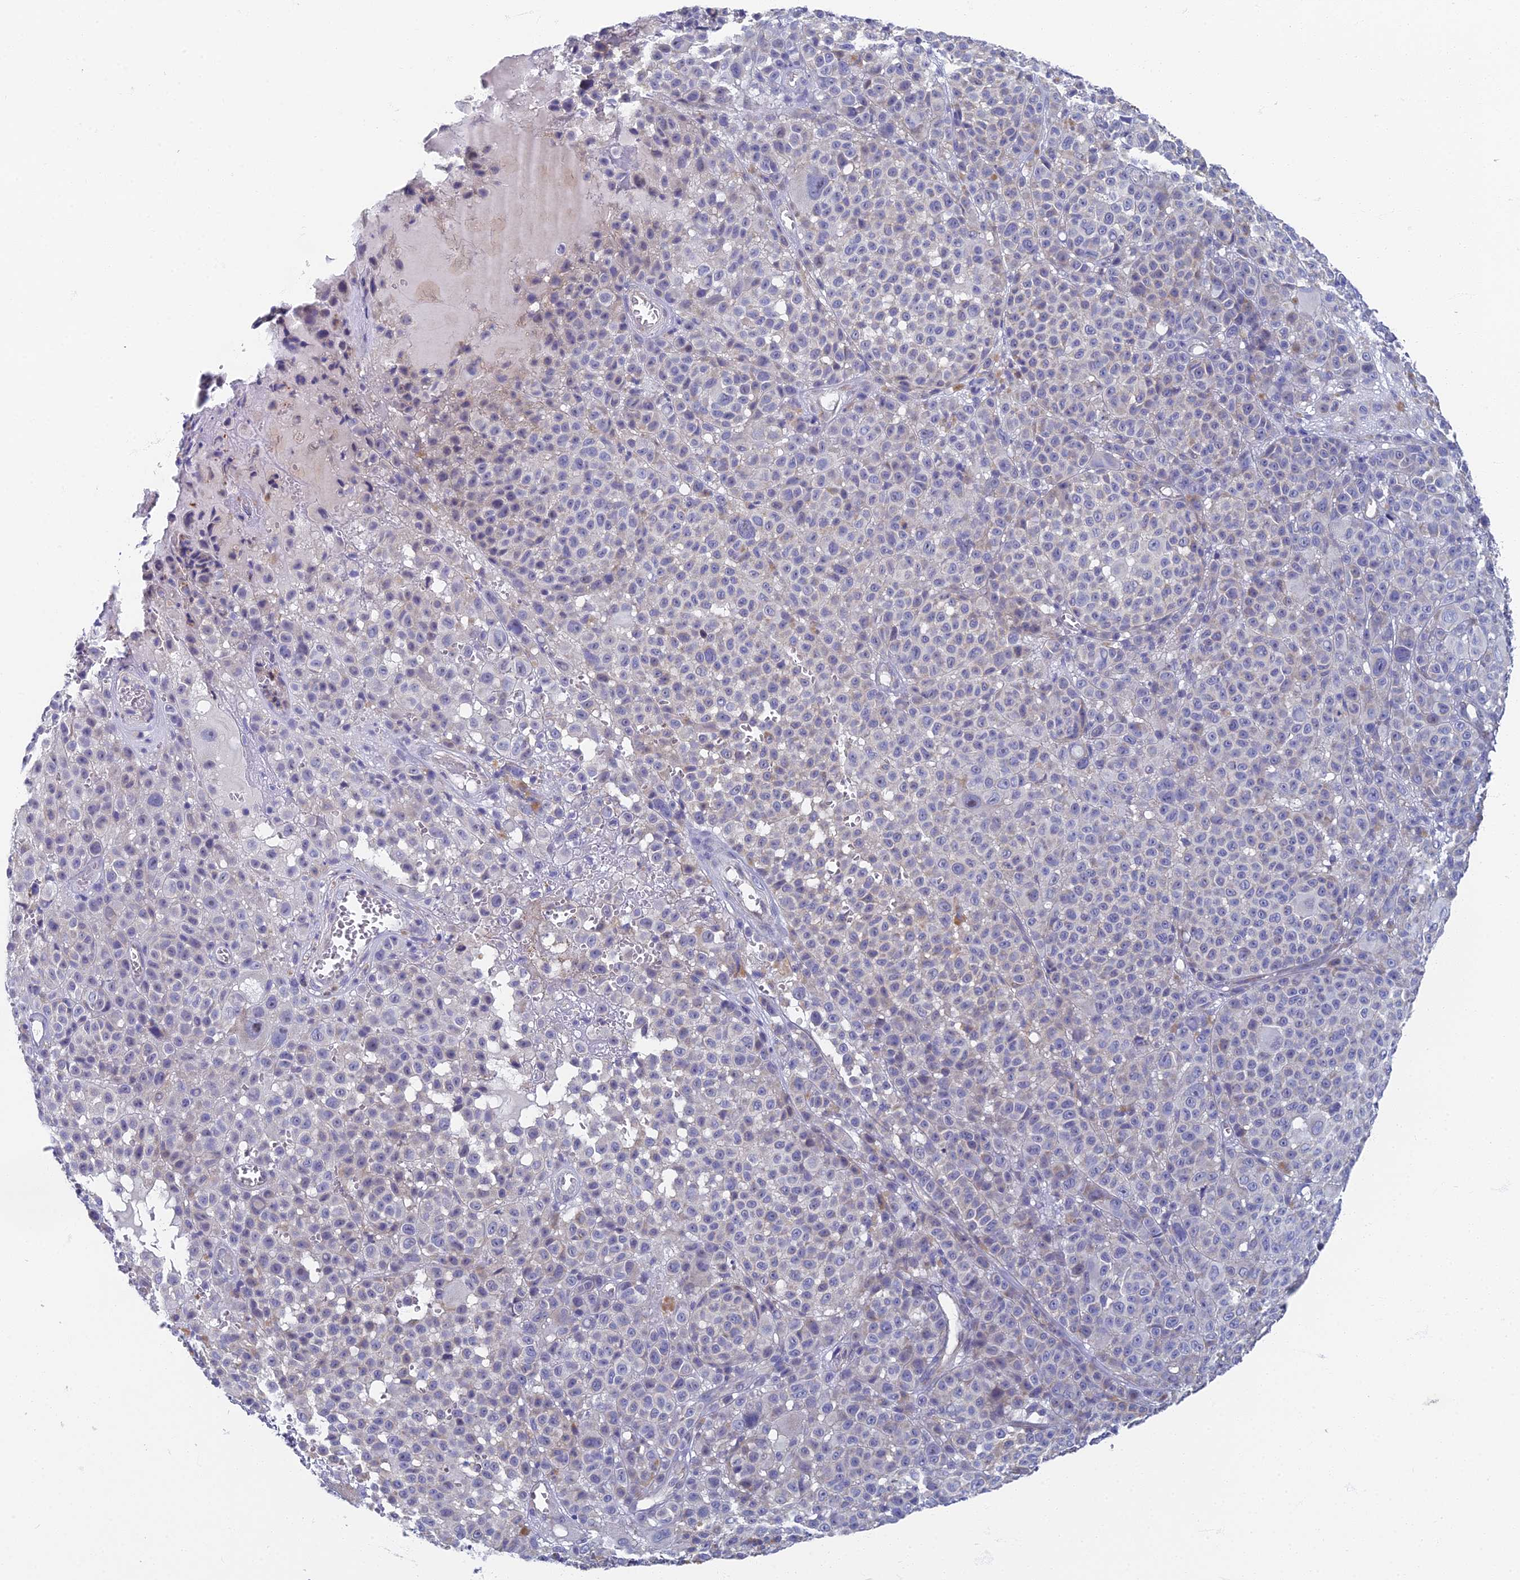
{"staining": {"intensity": "negative", "quantity": "none", "location": "none"}, "tissue": "melanoma", "cell_type": "Tumor cells", "image_type": "cancer", "snomed": [{"axis": "morphology", "description": "Malignant melanoma, NOS"}, {"axis": "topography", "description": "Skin"}], "caption": "The micrograph reveals no staining of tumor cells in malignant melanoma.", "gene": "SPIN4", "patient": {"sex": "female", "age": 94}}